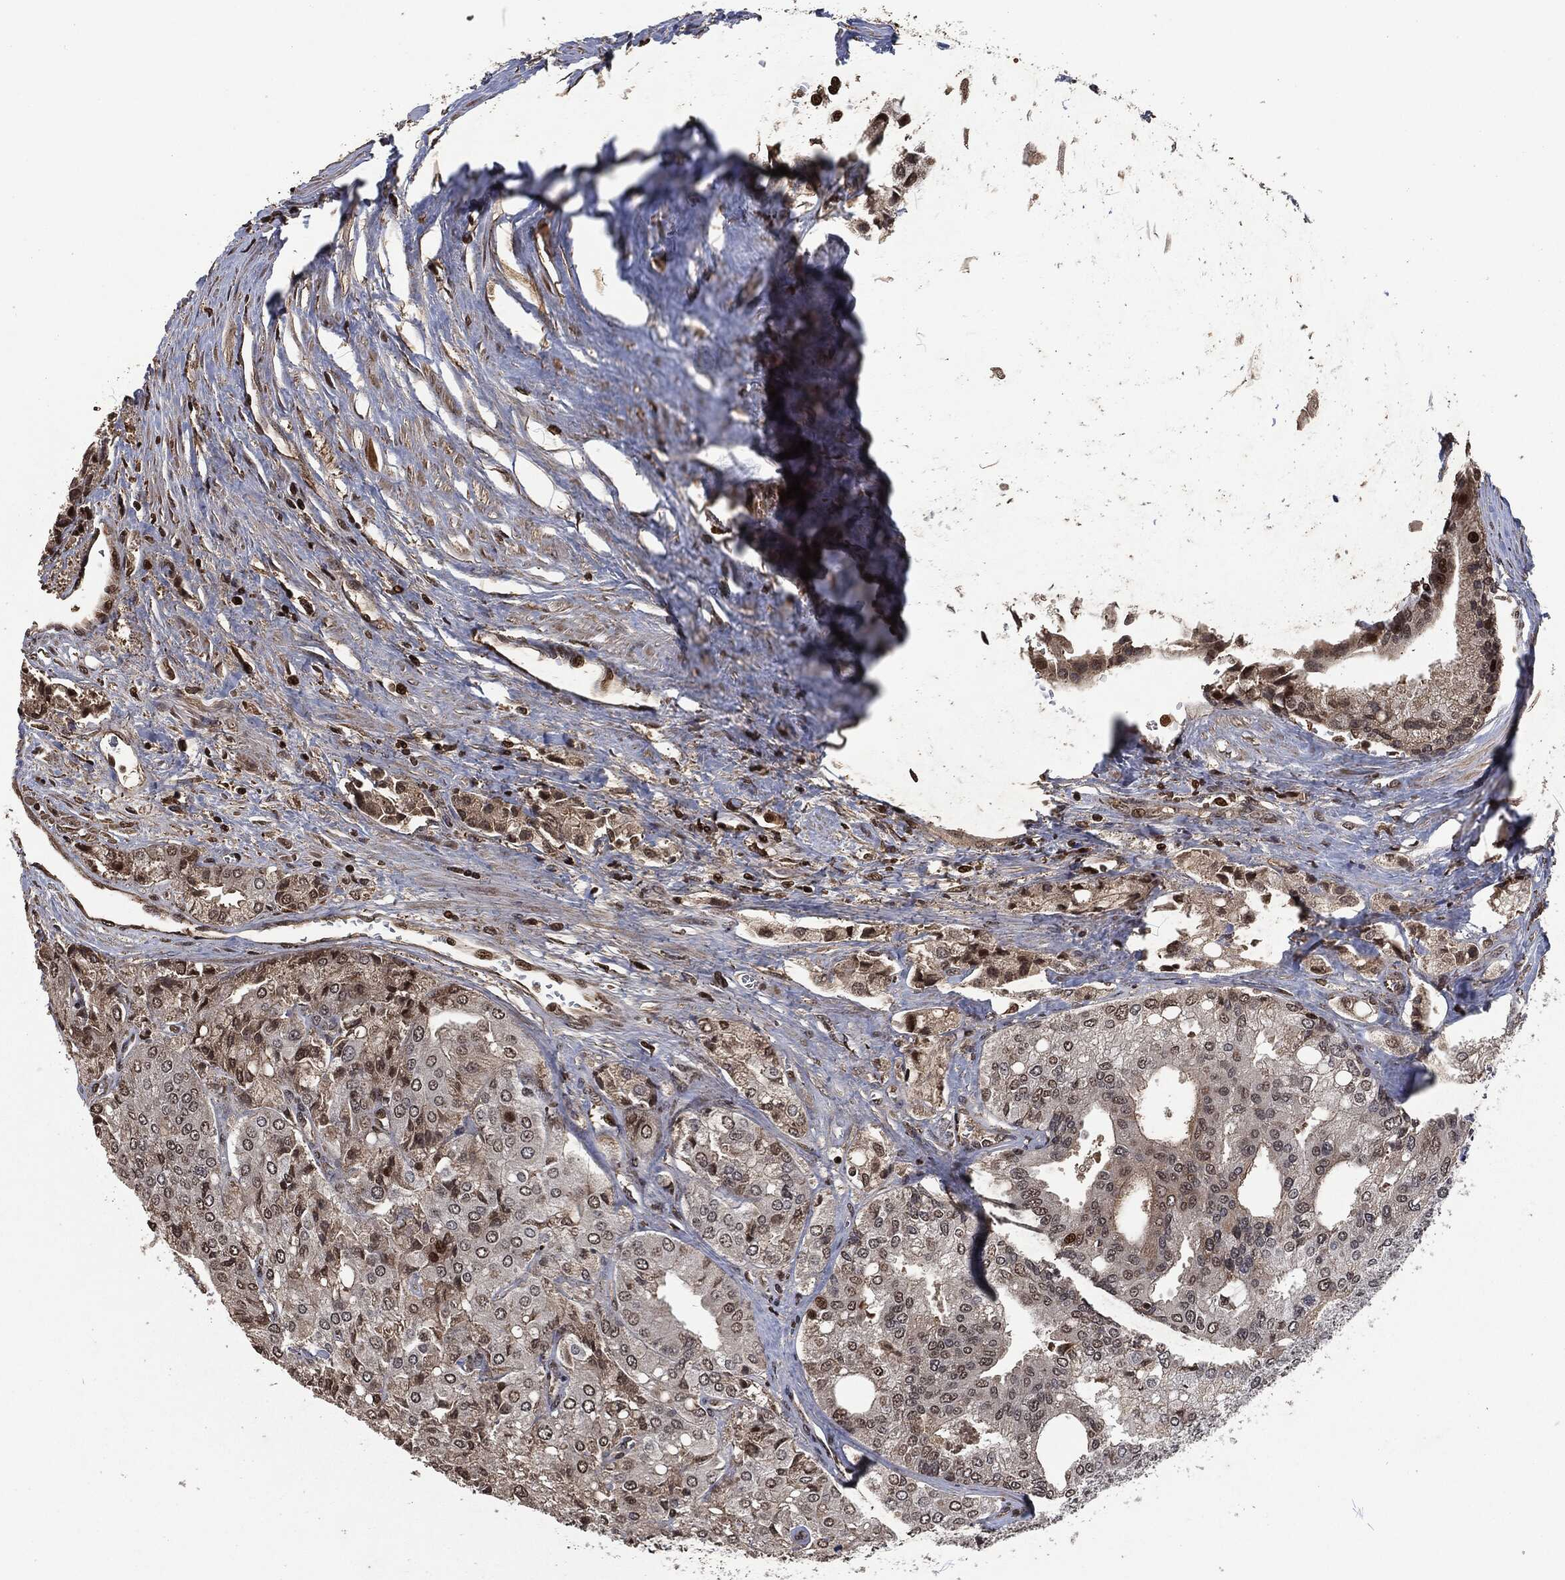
{"staining": {"intensity": "strong", "quantity": "<25%", "location": "nuclear"}, "tissue": "prostate cancer", "cell_type": "Tumor cells", "image_type": "cancer", "snomed": [{"axis": "morphology", "description": "Adenocarcinoma, NOS"}, {"axis": "topography", "description": "Prostate and seminal vesicle, NOS"}, {"axis": "topography", "description": "Prostate"}], "caption": "The image shows a brown stain indicating the presence of a protein in the nuclear of tumor cells in prostate cancer.", "gene": "SNAI1", "patient": {"sex": "male", "age": 67}}